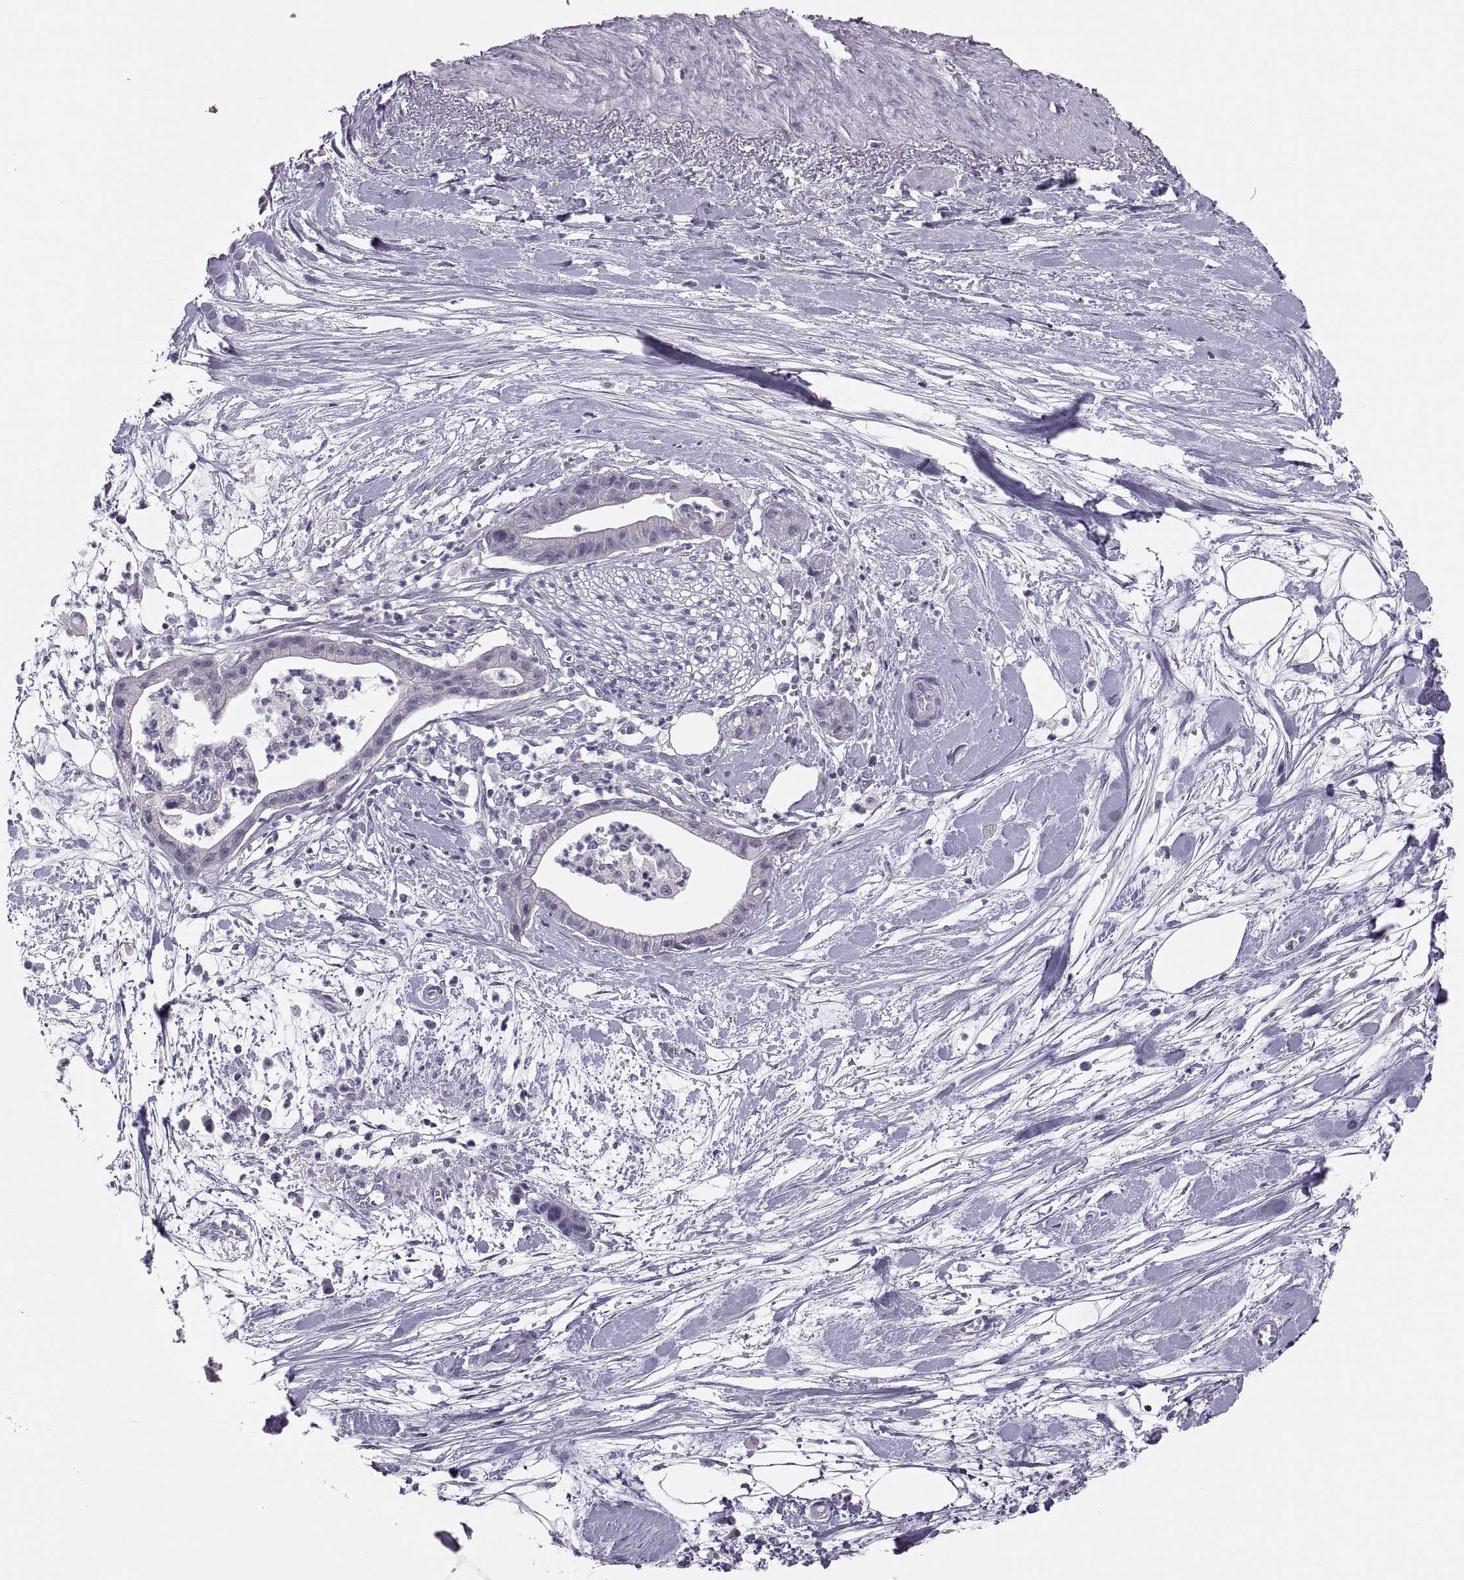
{"staining": {"intensity": "negative", "quantity": "none", "location": "none"}, "tissue": "pancreatic cancer", "cell_type": "Tumor cells", "image_type": "cancer", "snomed": [{"axis": "morphology", "description": "Normal tissue, NOS"}, {"axis": "morphology", "description": "Adenocarcinoma, NOS"}, {"axis": "topography", "description": "Lymph node"}, {"axis": "topography", "description": "Pancreas"}], "caption": "This histopathology image is of pancreatic cancer stained with immunohistochemistry to label a protein in brown with the nuclei are counter-stained blue. There is no expression in tumor cells. (Brightfield microscopy of DAB immunohistochemistry (IHC) at high magnification).", "gene": "ADH6", "patient": {"sex": "female", "age": 58}}